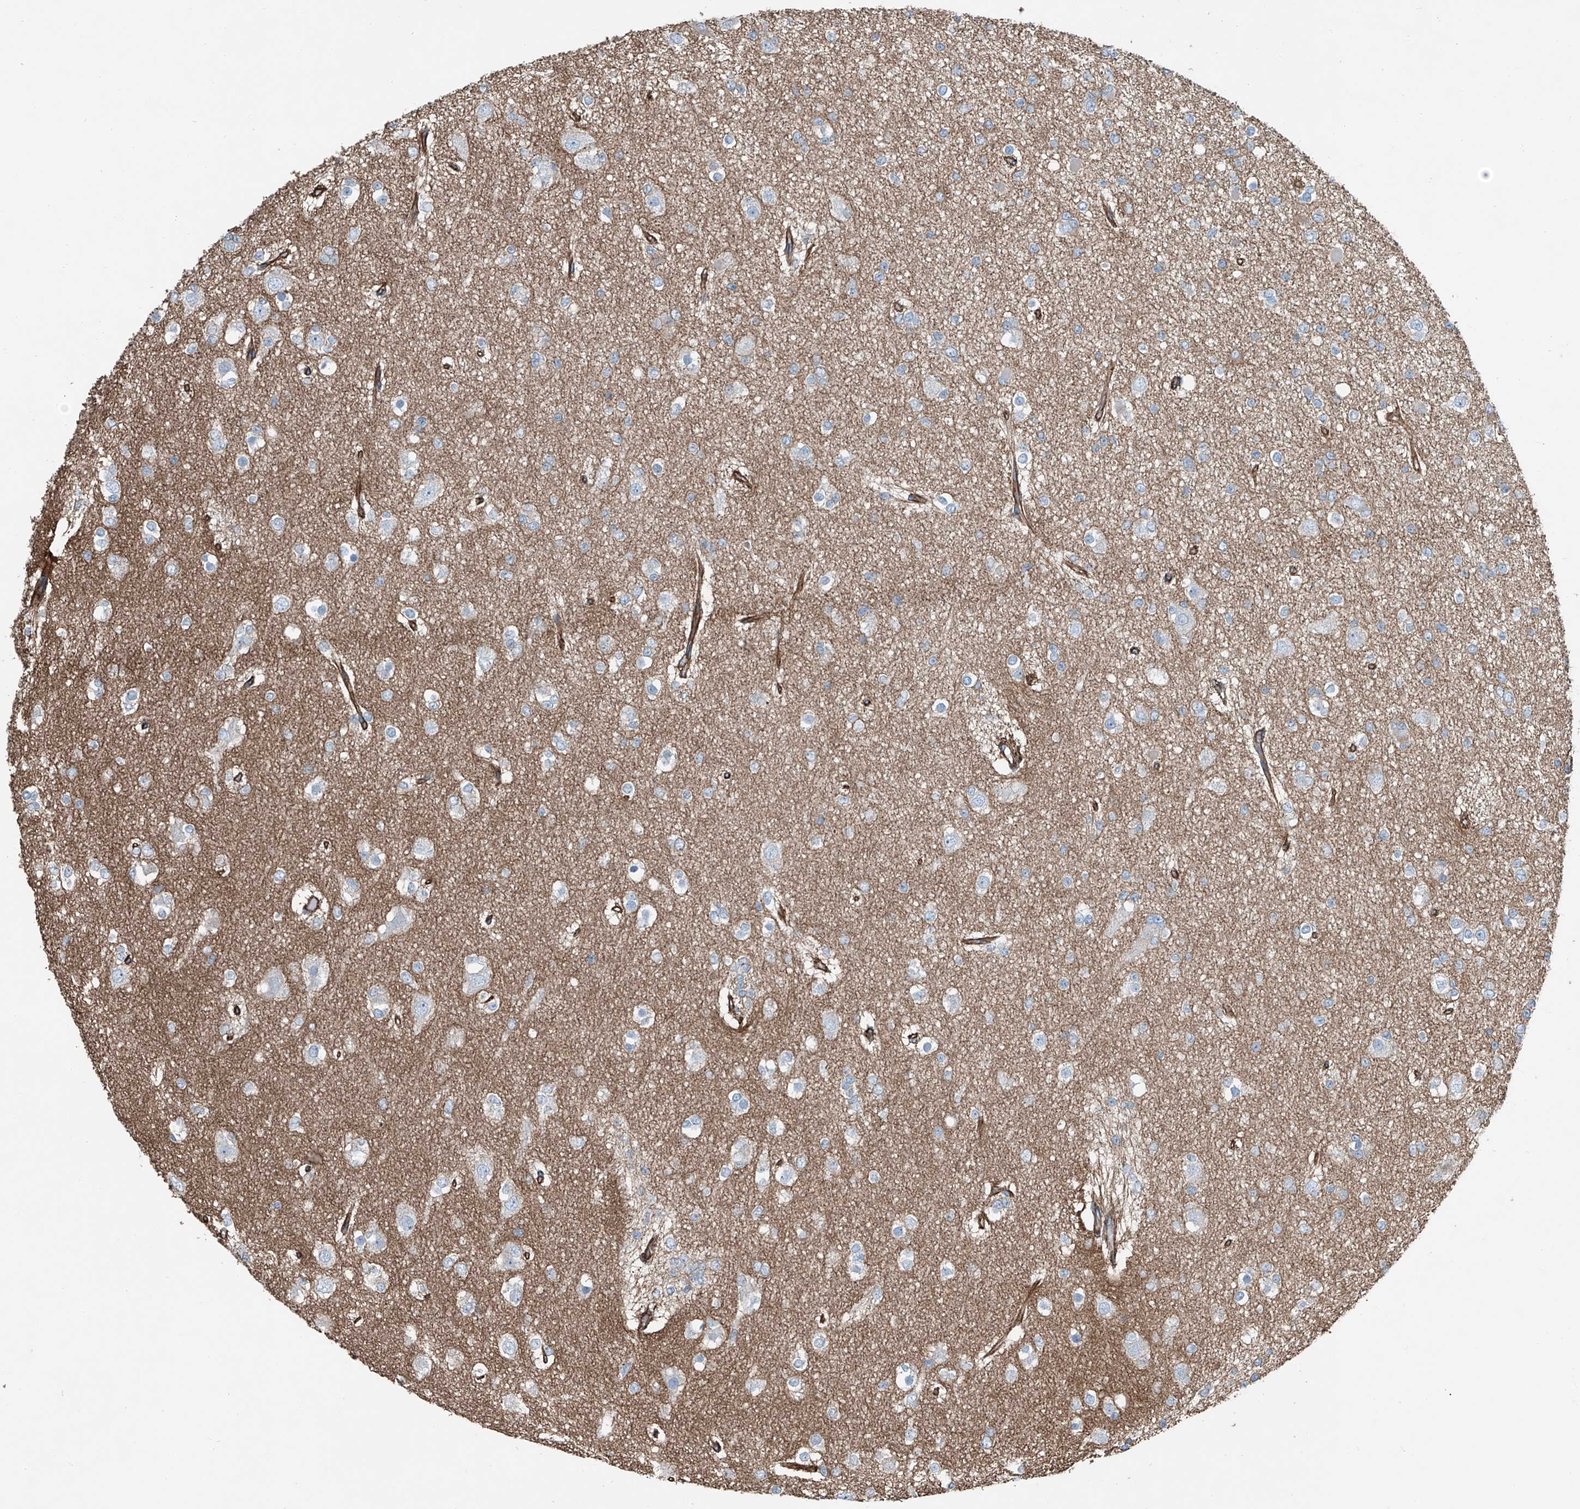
{"staining": {"intensity": "negative", "quantity": "none", "location": "none"}, "tissue": "glioma", "cell_type": "Tumor cells", "image_type": "cancer", "snomed": [{"axis": "morphology", "description": "Glioma, malignant, Low grade"}, {"axis": "topography", "description": "Brain"}], "caption": "The immunohistochemistry histopathology image has no significant staining in tumor cells of malignant low-grade glioma tissue. (DAB immunohistochemistry (IHC) visualized using brightfield microscopy, high magnification).", "gene": "THEMIS2", "patient": {"sex": "female", "age": 22}}